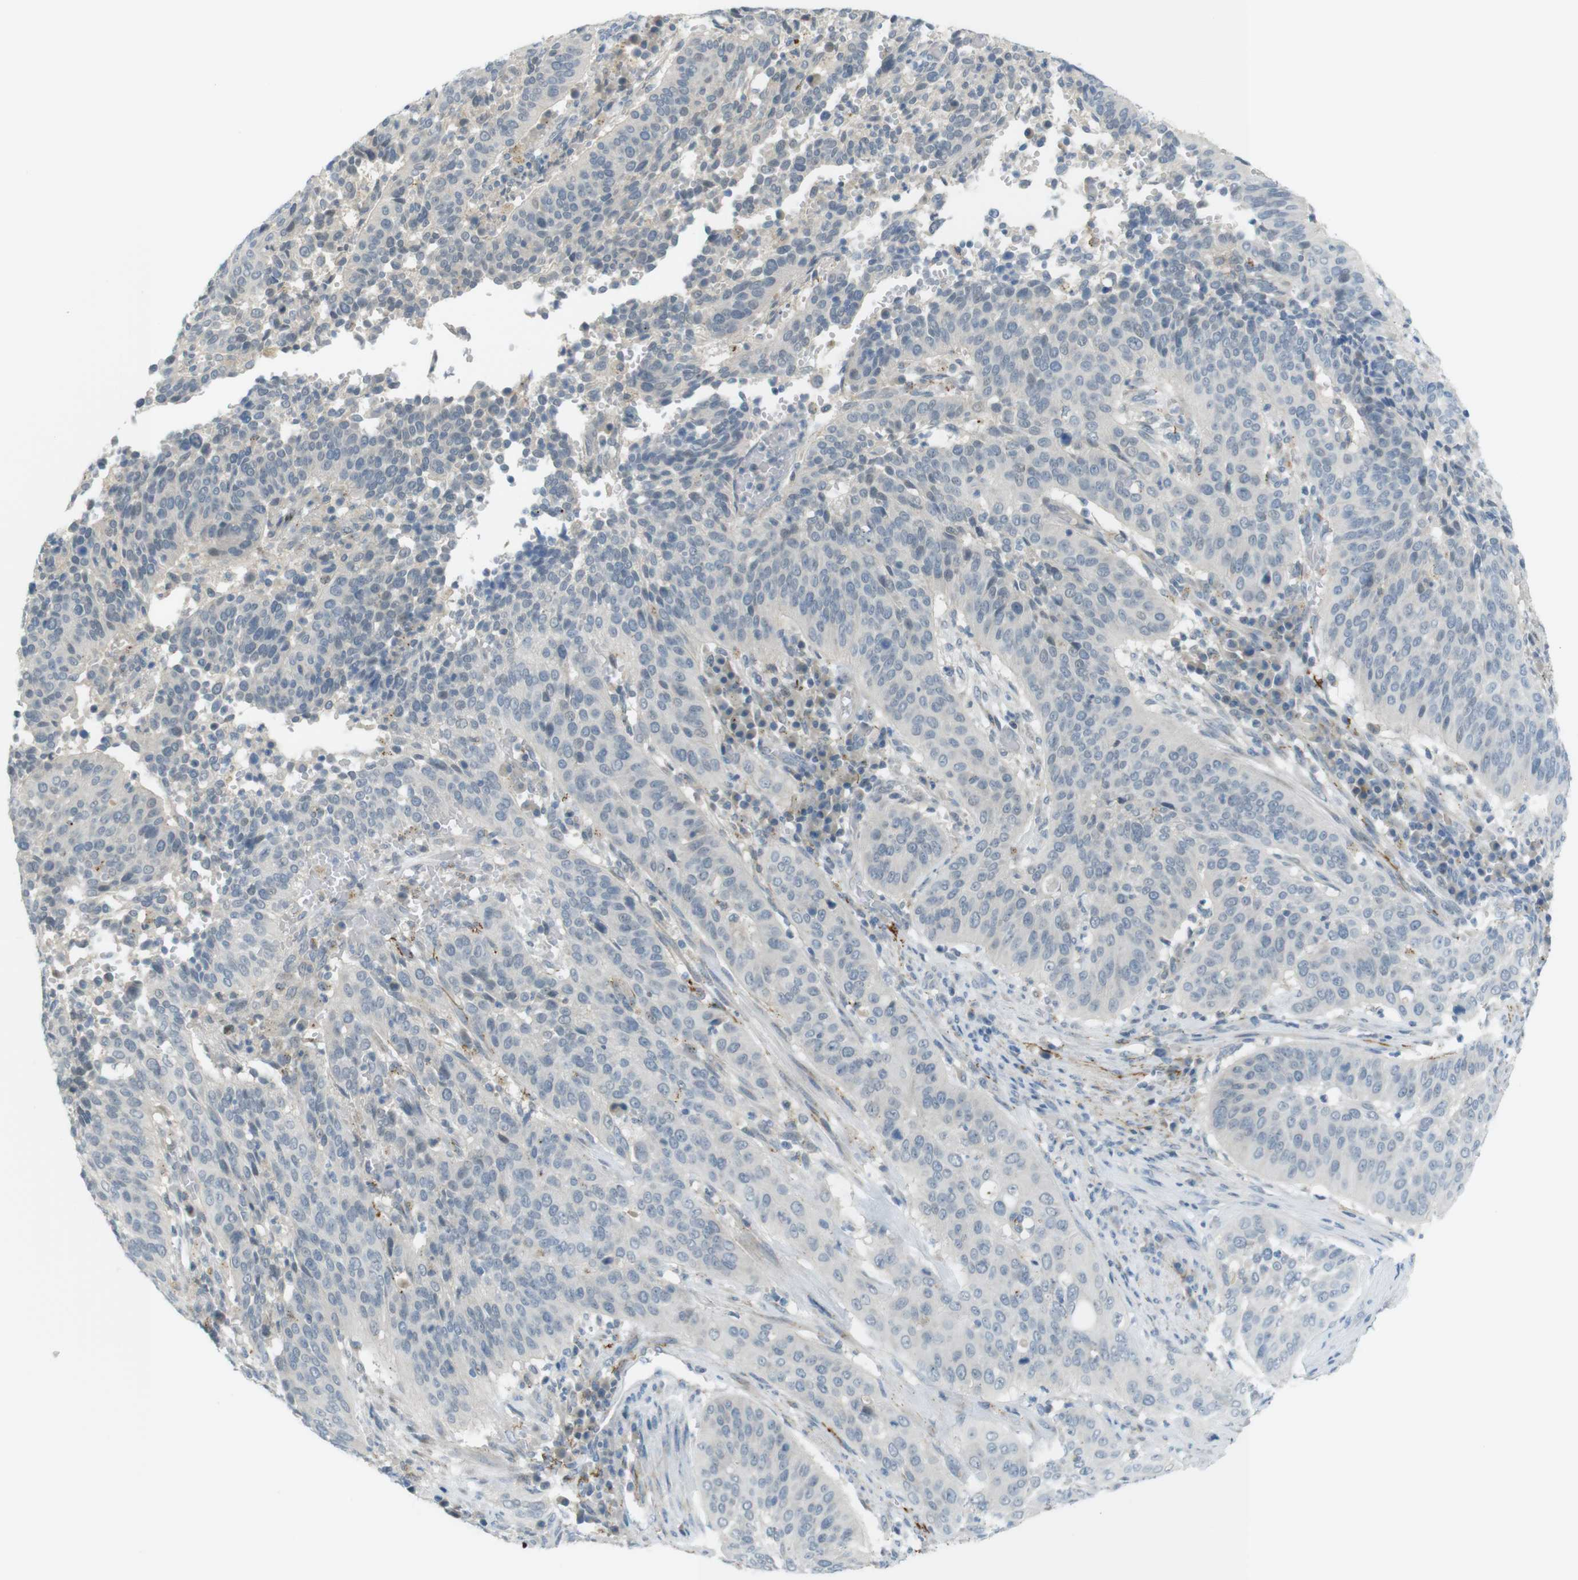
{"staining": {"intensity": "negative", "quantity": "none", "location": "none"}, "tissue": "cervical cancer", "cell_type": "Tumor cells", "image_type": "cancer", "snomed": [{"axis": "morphology", "description": "Normal tissue, NOS"}, {"axis": "morphology", "description": "Squamous cell carcinoma, NOS"}, {"axis": "topography", "description": "Cervix"}], "caption": "Tumor cells are negative for protein expression in human cervical cancer (squamous cell carcinoma).", "gene": "UGT8", "patient": {"sex": "female", "age": 39}}